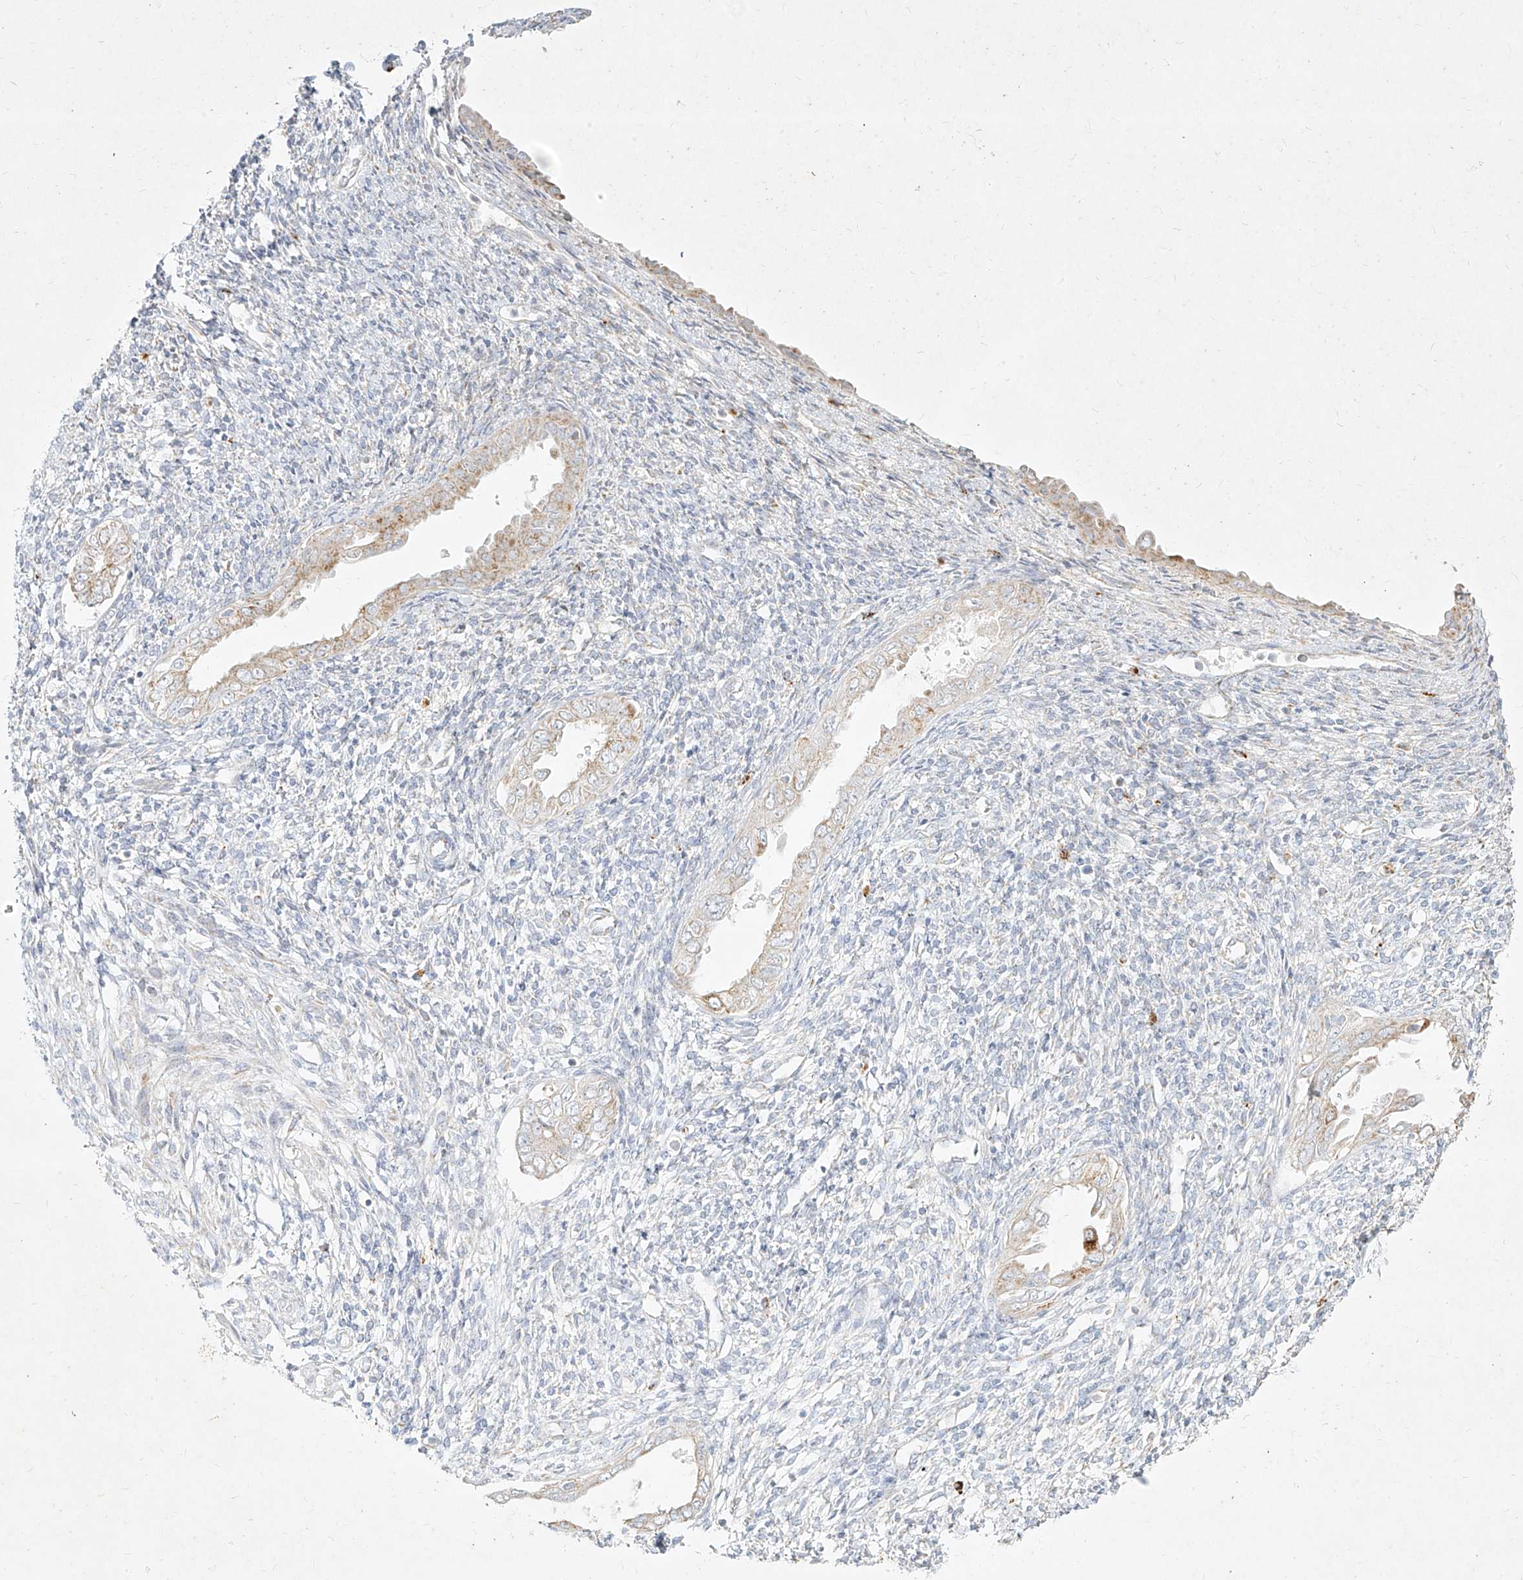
{"staining": {"intensity": "negative", "quantity": "none", "location": "none"}, "tissue": "endometrium", "cell_type": "Cells in endometrial stroma", "image_type": "normal", "snomed": [{"axis": "morphology", "description": "Normal tissue, NOS"}, {"axis": "topography", "description": "Endometrium"}], "caption": "Immunohistochemistry (IHC) micrograph of normal endometrium stained for a protein (brown), which shows no positivity in cells in endometrial stroma. (Stains: DAB IHC with hematoxylin counter stain, Microscopy: brightfield microscopy at high magnification).", "gene": "MTX2", "patient": {"sex": "female", "age": 66}}